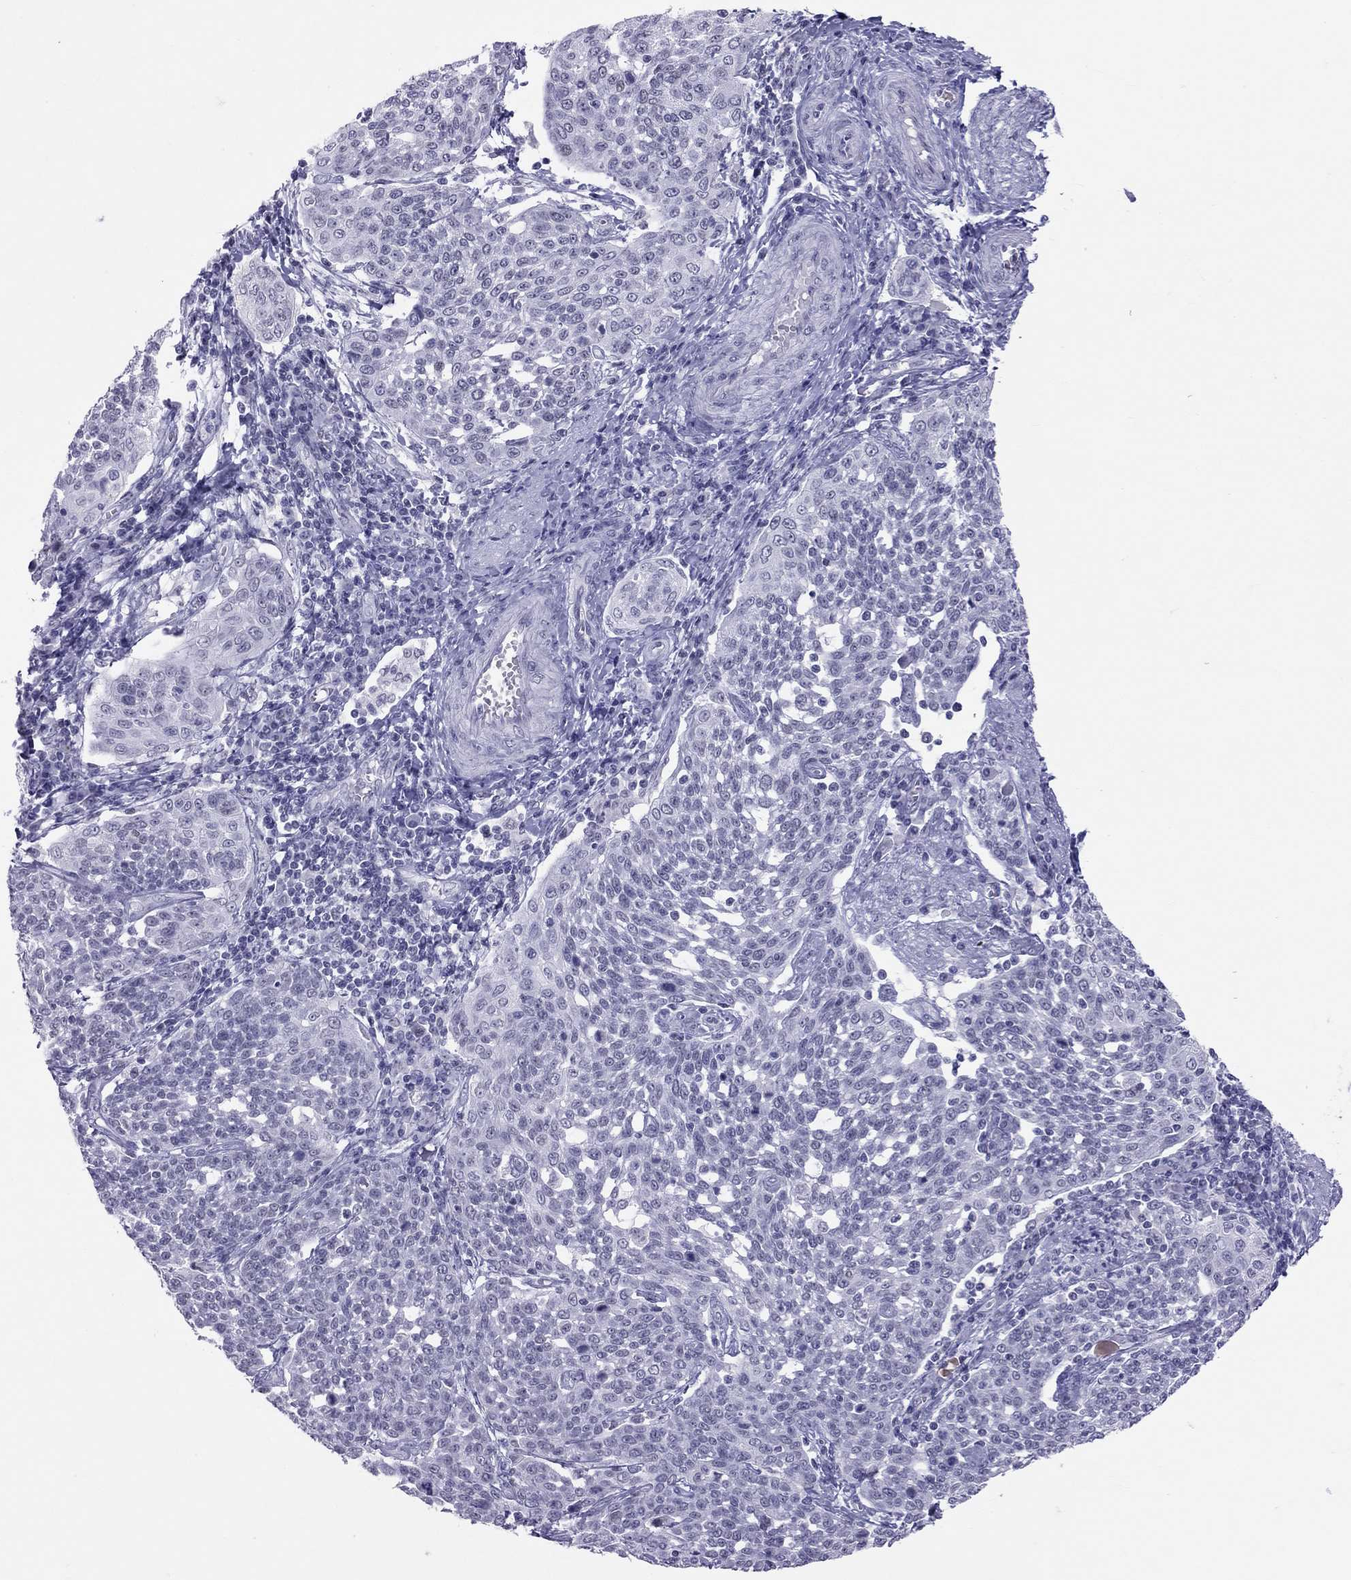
{"staining": {"intensity": "negative", "quantity": "none", "location": "none"}, "tissue": "cervical cancer", "cell_type": "Tumor cells", "image_type": "cancer", "snomed": [{"axis": "morphology", "description": "Squamous cell carcinoma, NOS"}, {"axis": "topography", "description": "Cervix"}], "caption": "The immunohistochemistry photomicrograph has no significant expression in tumor cells of squamous cell carcinoma (cervical) tissue. (Immunohistochemistry, brightfield microscopy, high magnification).", "gene": "JHY", "patient": {"sex": "female", "age": 34}}